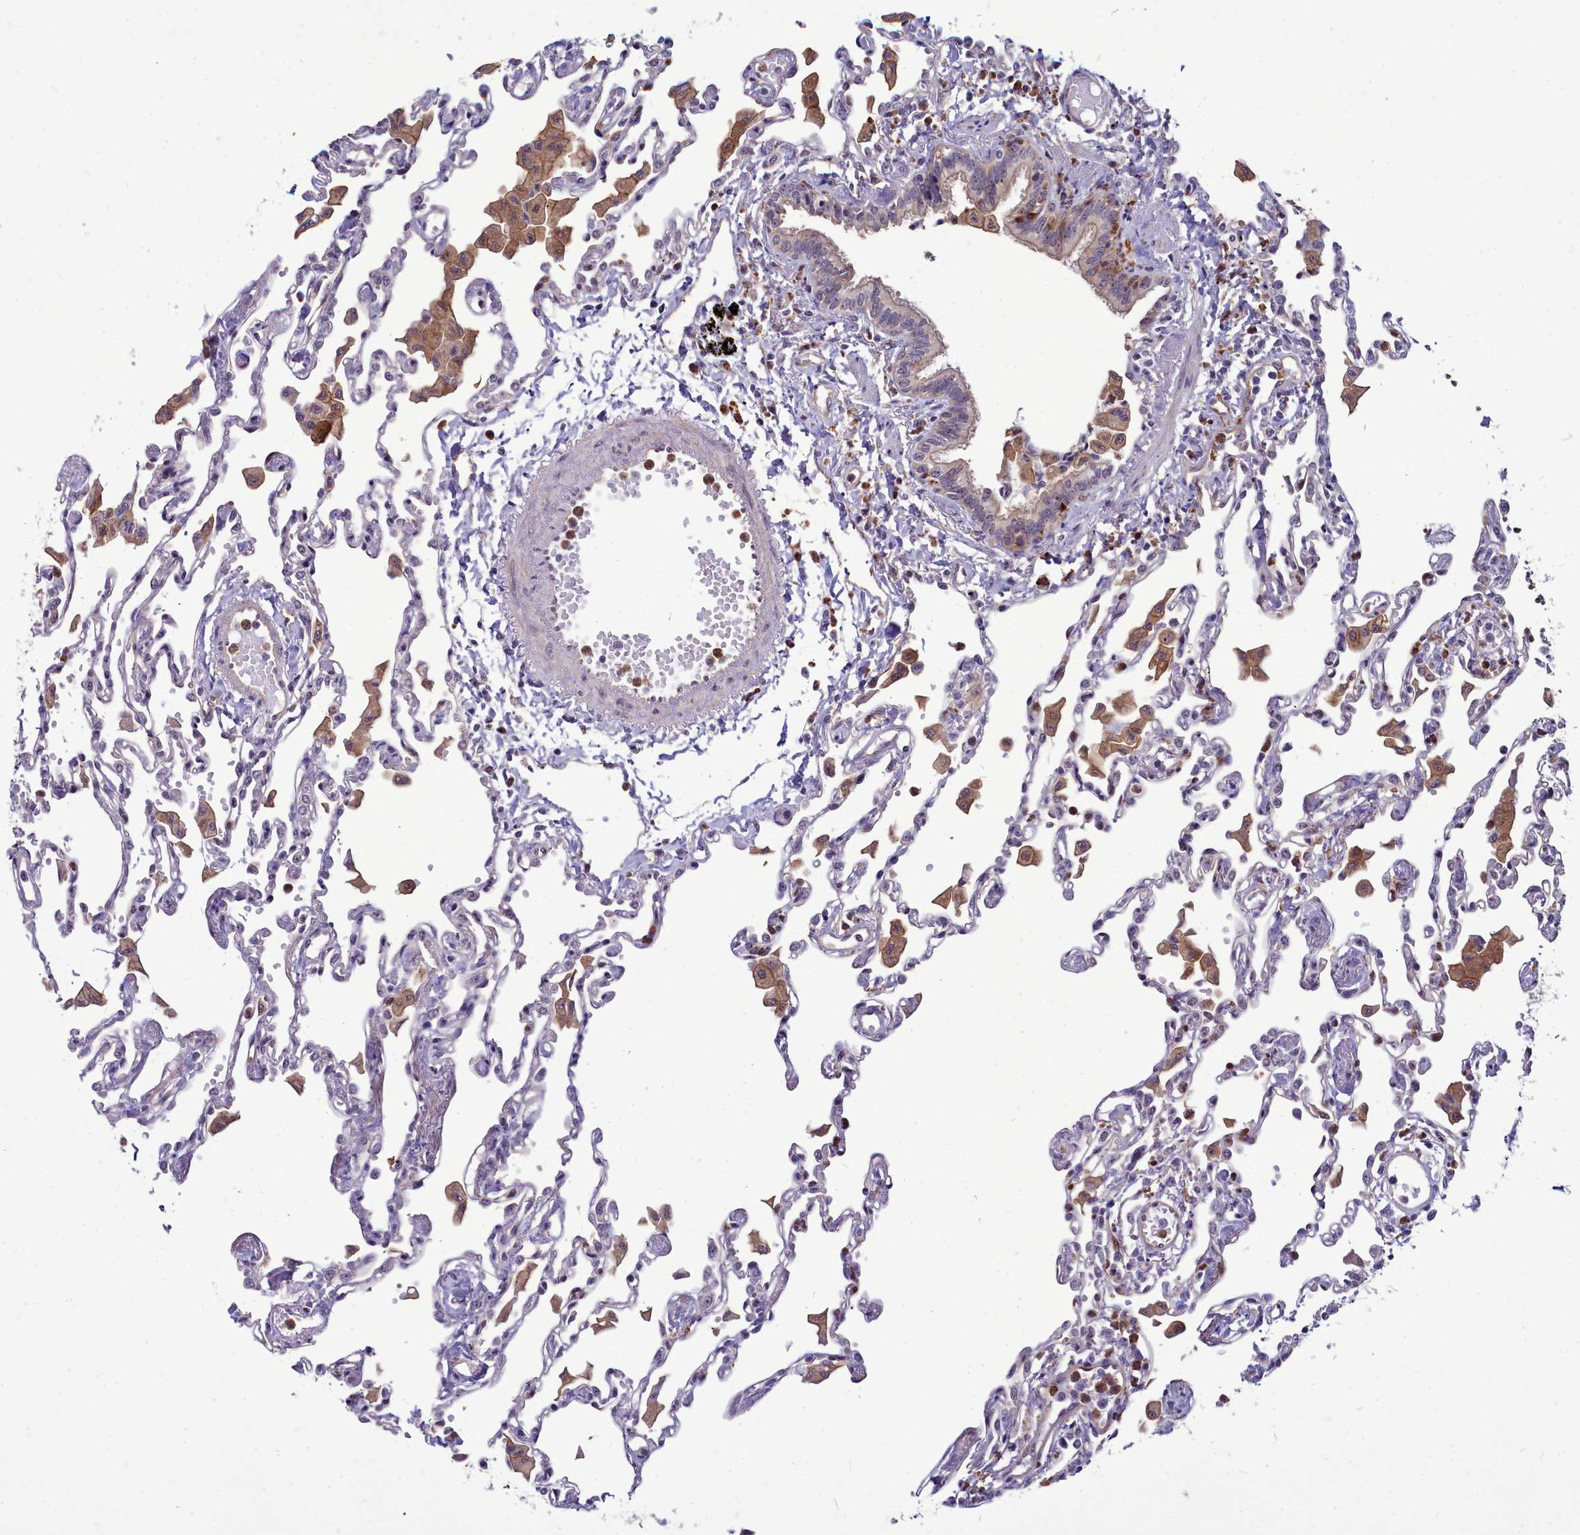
{"staining": {"intensity": "negative", "quantity": "none", "location": "none"}, "tissue": "lung", "cell_type": "Alveolar cells", "image_type": "normal", "snomed": [{"axis": "morphology", "description": "Normal tissue, NOS"}, {"axis": "topography", "description": "Bronchus"}, {"axis": "topography", "description": "Lung"}], "caption": "A high-resolution photomicrograph shows immunohistochemistry staining of unremarkable lung, which displays no significant expression in alveolar cells.", "gene": "BCAR1", "patient": {"sex": "female", "age": 49}}